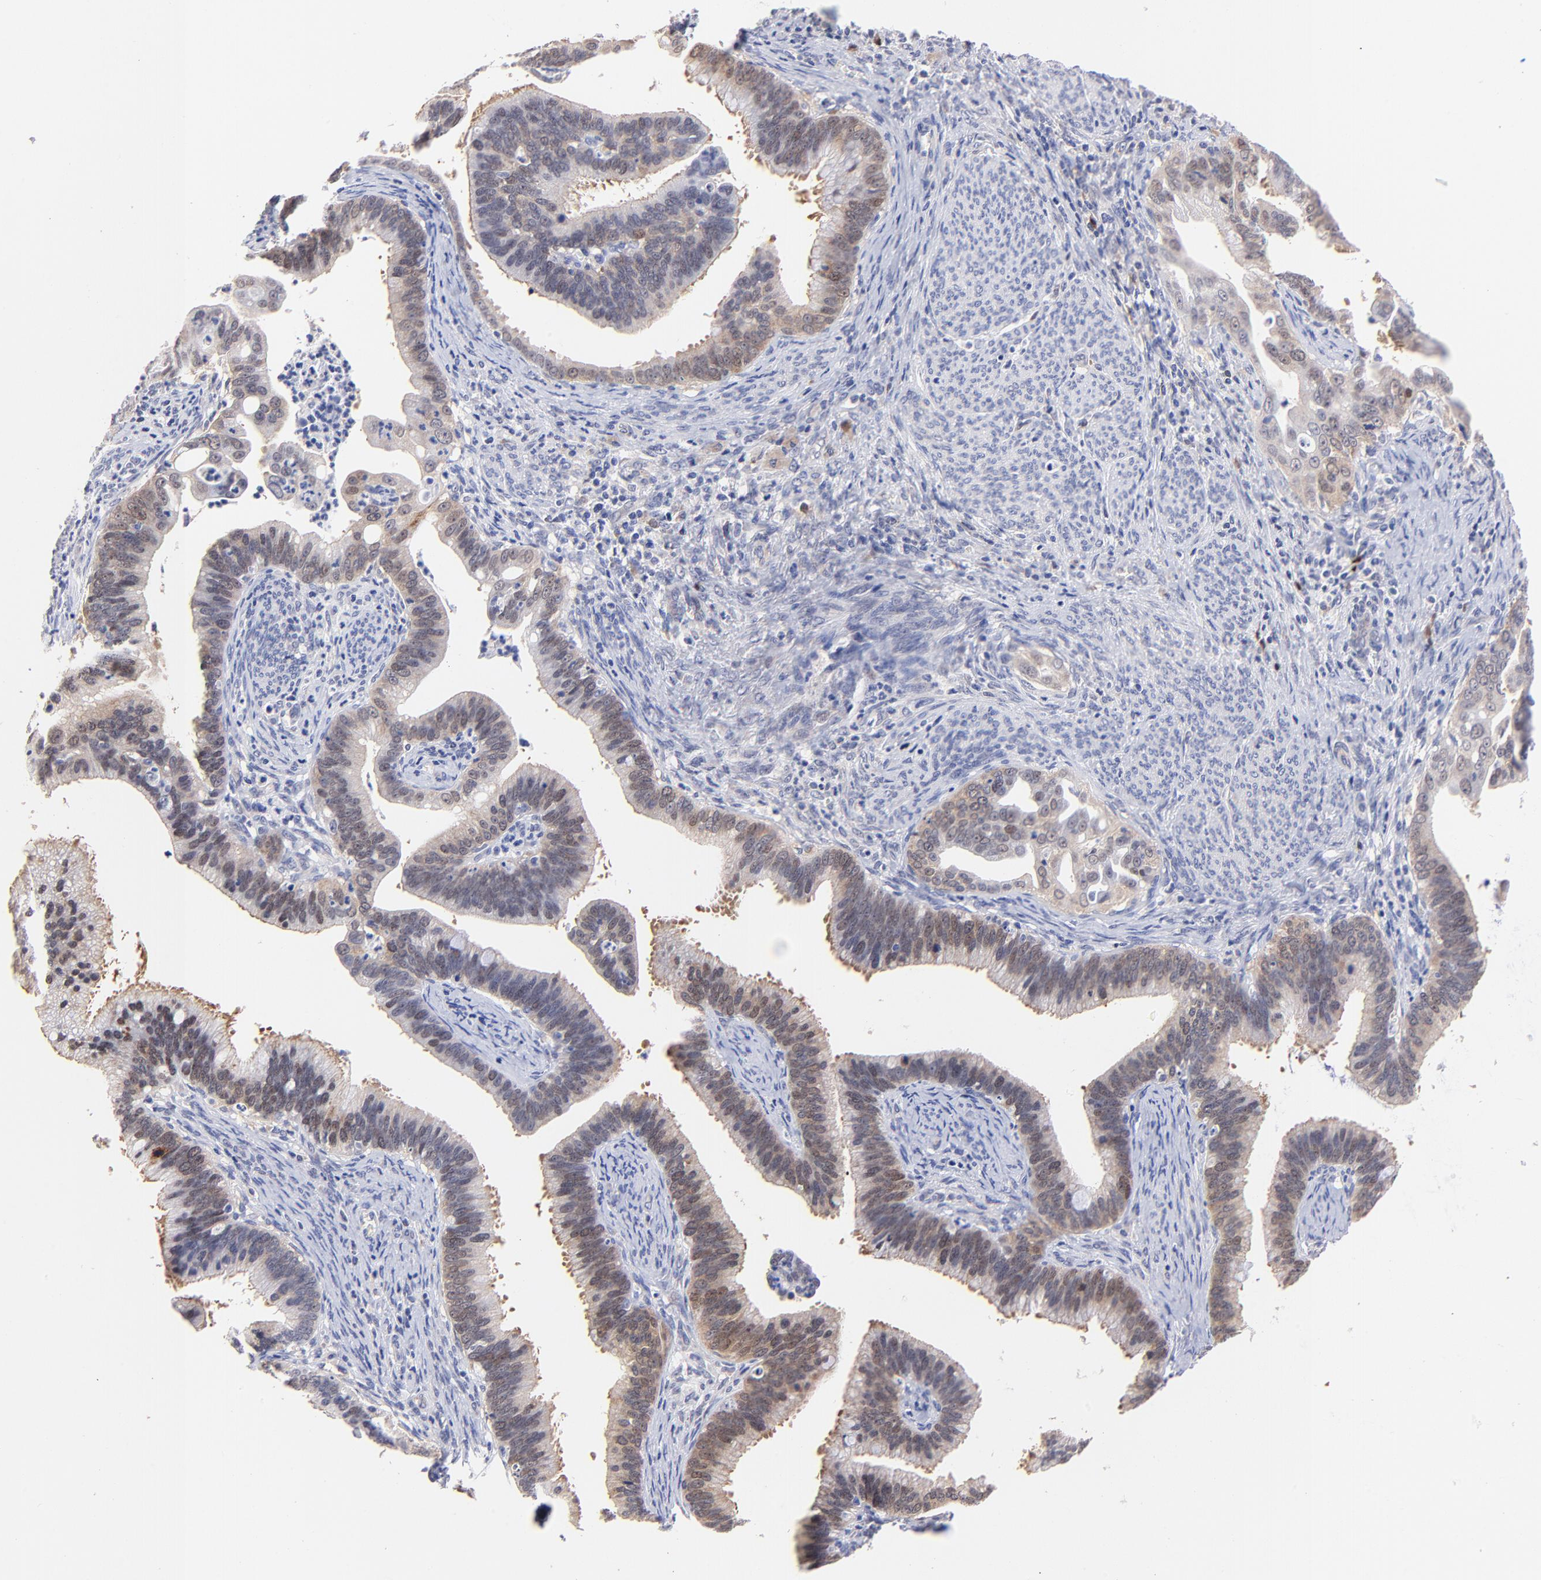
{"staining": {"intensity": "weak", "quantity": "25%-75%", "location": "cytoplasmic/membranous"}, "tissue": "cervical cancer", "cell_type": "Tumor cells", "image_type": "cancer", "snomed": [{"axis": "morphology", "description": "Adenocarcinoma, NOS"}, {"axis": "topography", "description": "Cervix"}], "caption": "Immunohistochemistry histopathology image of human adenocarcinoma (cervical) stained for a protein (brown), which shows low levels of weak cytoplasmic/membranous expression in approximately 25%-75% of tumor cells.", "gene": "ZNF155", "patient": {"sex": "female", "age": 47}}